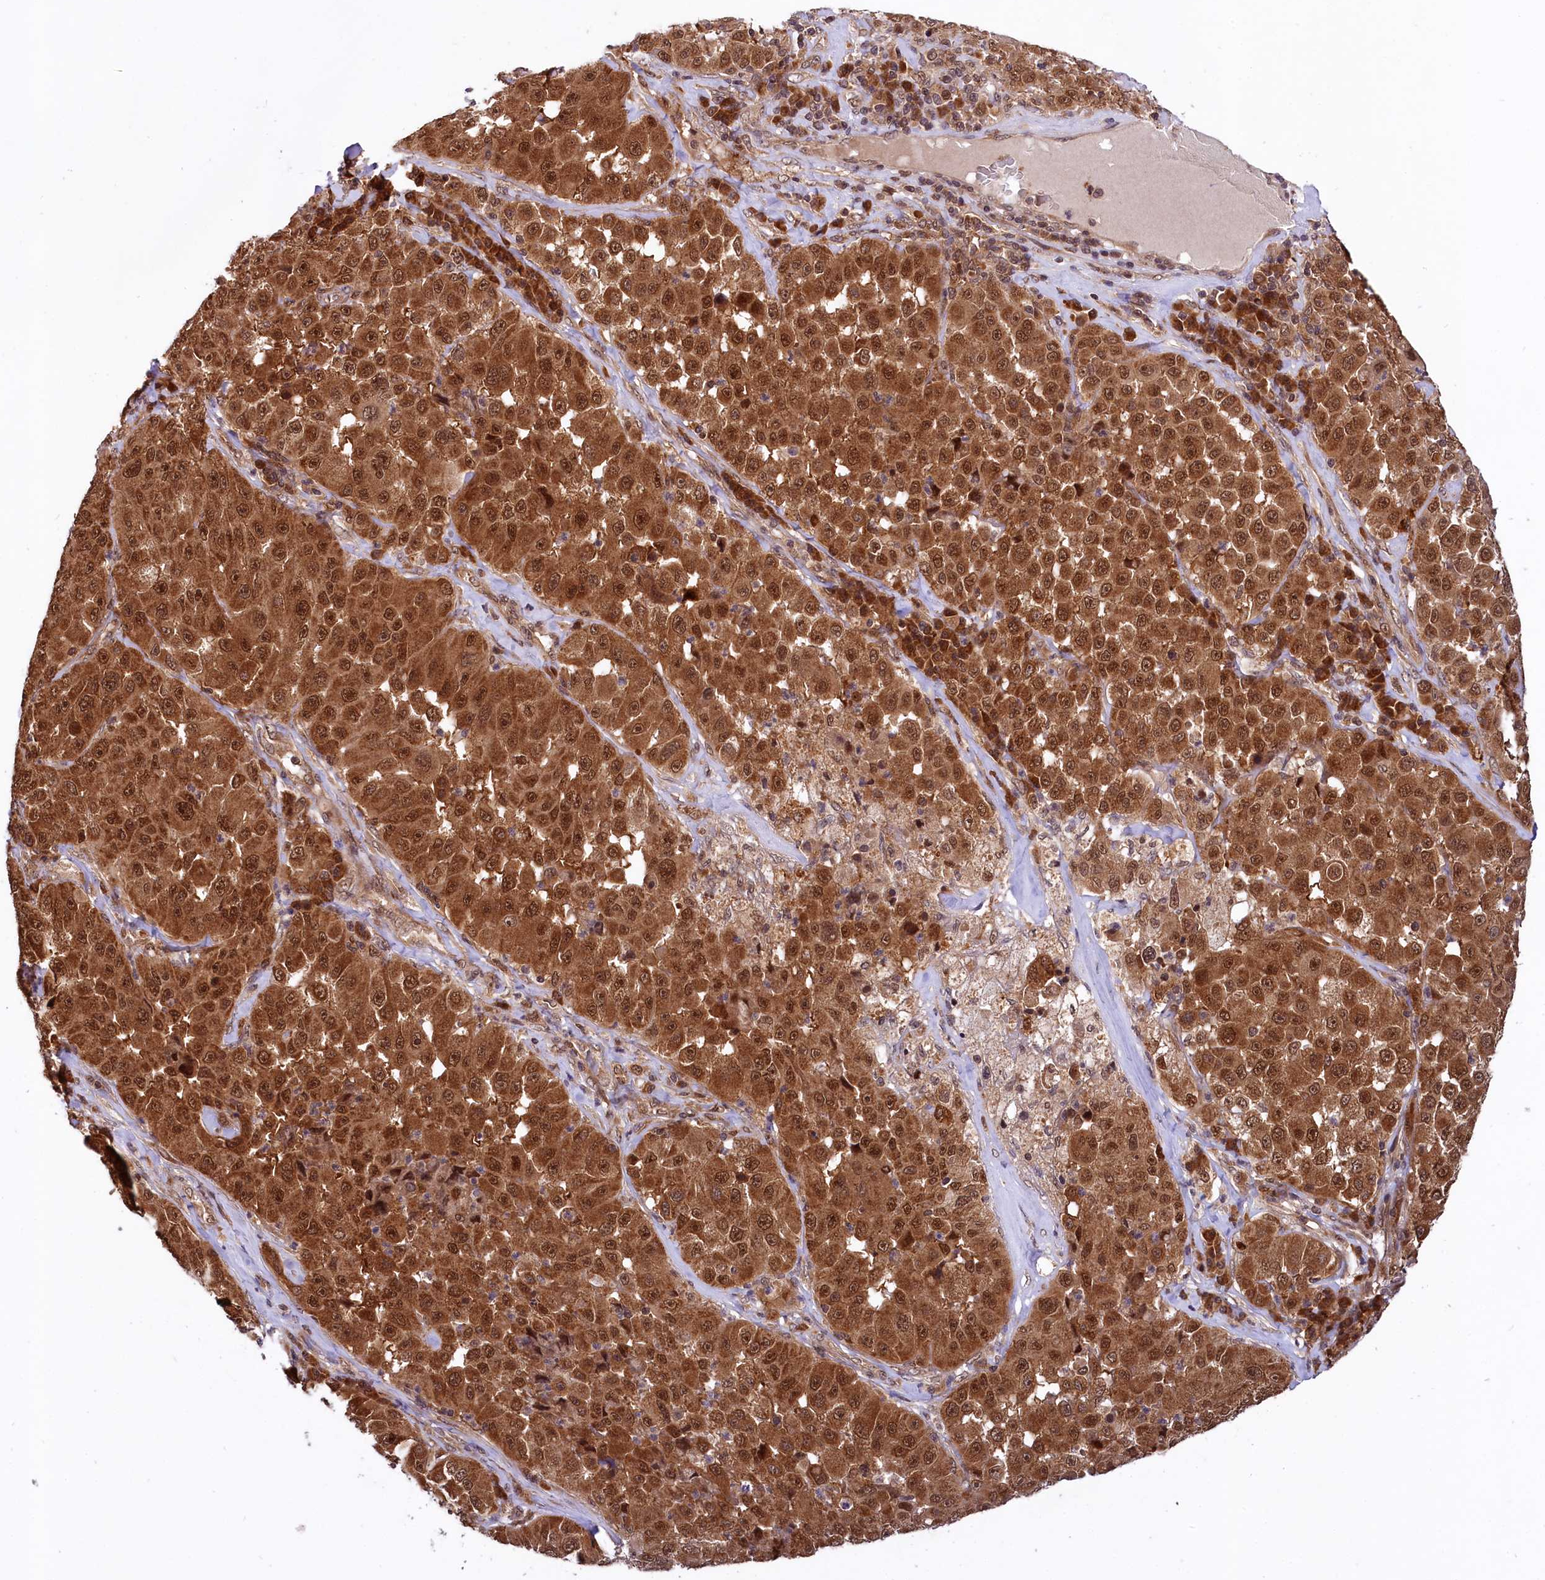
{"staining": {"intensity": "strong", "quantity": ">75%", "location": "cytoplasmic/membranous,nuclear"}, "tissue": "melanoma", "cell_type": "Tumor cells", "image_type": "cancer", "snomed": [{"axis": "morphology", "description": "Malignant melanoma, Metastatic site"}, {"axis": "topography", "description": "Lymph node"}], "caption": "An IHC micrograph of tumor tissue is shown. Protein staining in brown shows strong cytoplasmic/membranous and nuclear positivity in melanoma within tumor cells. (DAB = brown stain, brightfield microscopy at high magnification).", "gene": "UBE3A", "patient": {"sex": "male", "age": 62}}